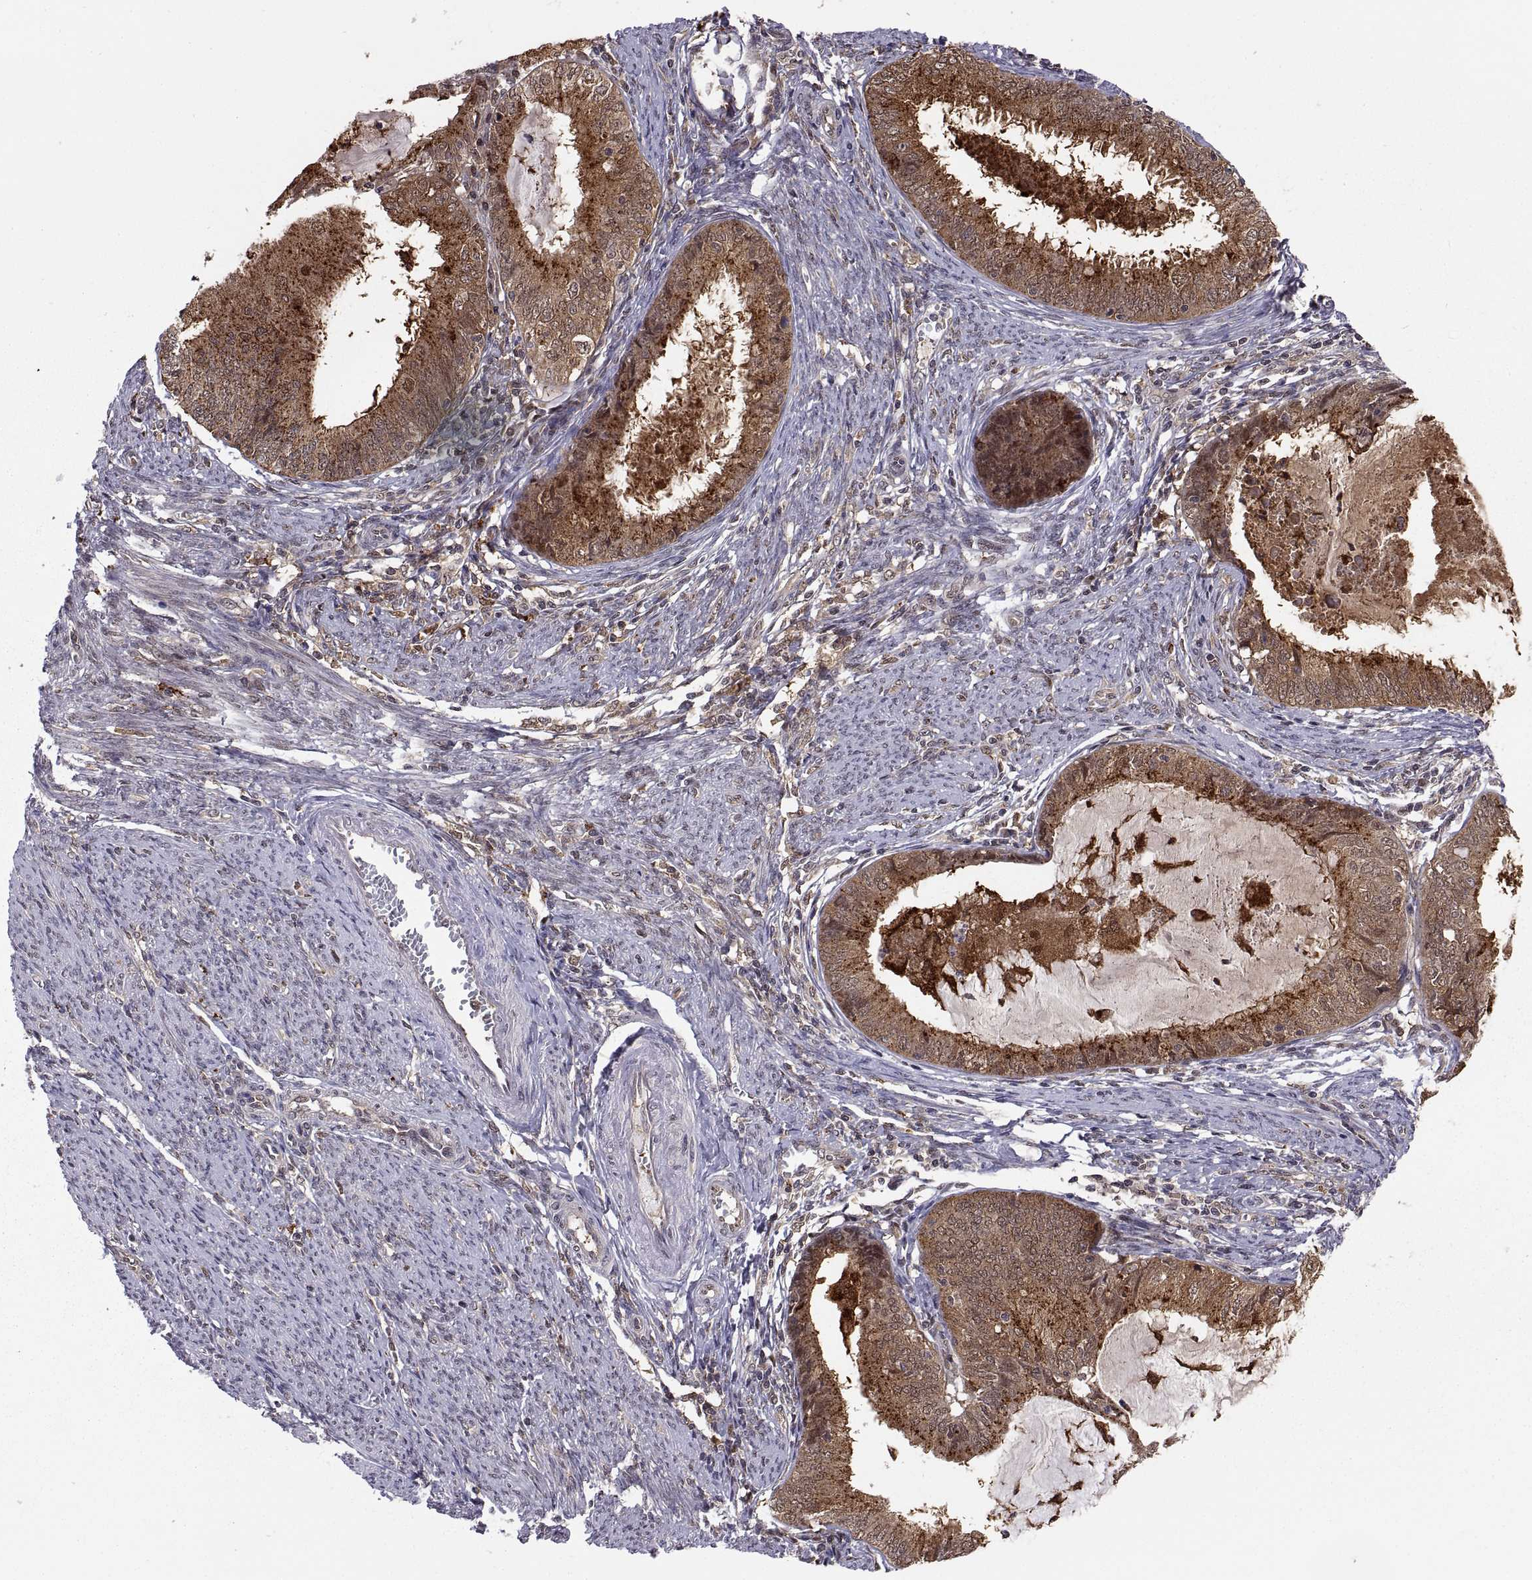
{"staining": {"intensity": "moderate", "quantity": "<25%", "location": "cytoplasmic/membranous"}, "tissue": "endometrial cancer", "cell_type": "Tumor cells", "image_type": "cancer", "snomed": [{"axis": "morphology", "description": "Adenocarcinoma, NOS"}, {"axis": "topography", "description": "Endometrium"}], "caption": "This is an image of immunohistochemistry (IHC) staining of endometrial cancer (adenocarcinoma), which shows moderate positivity in the cytoplasmic/membranous of tumor cells.", "gene": "PSMC2", "patient": {"sex": "female", "age": 57}}